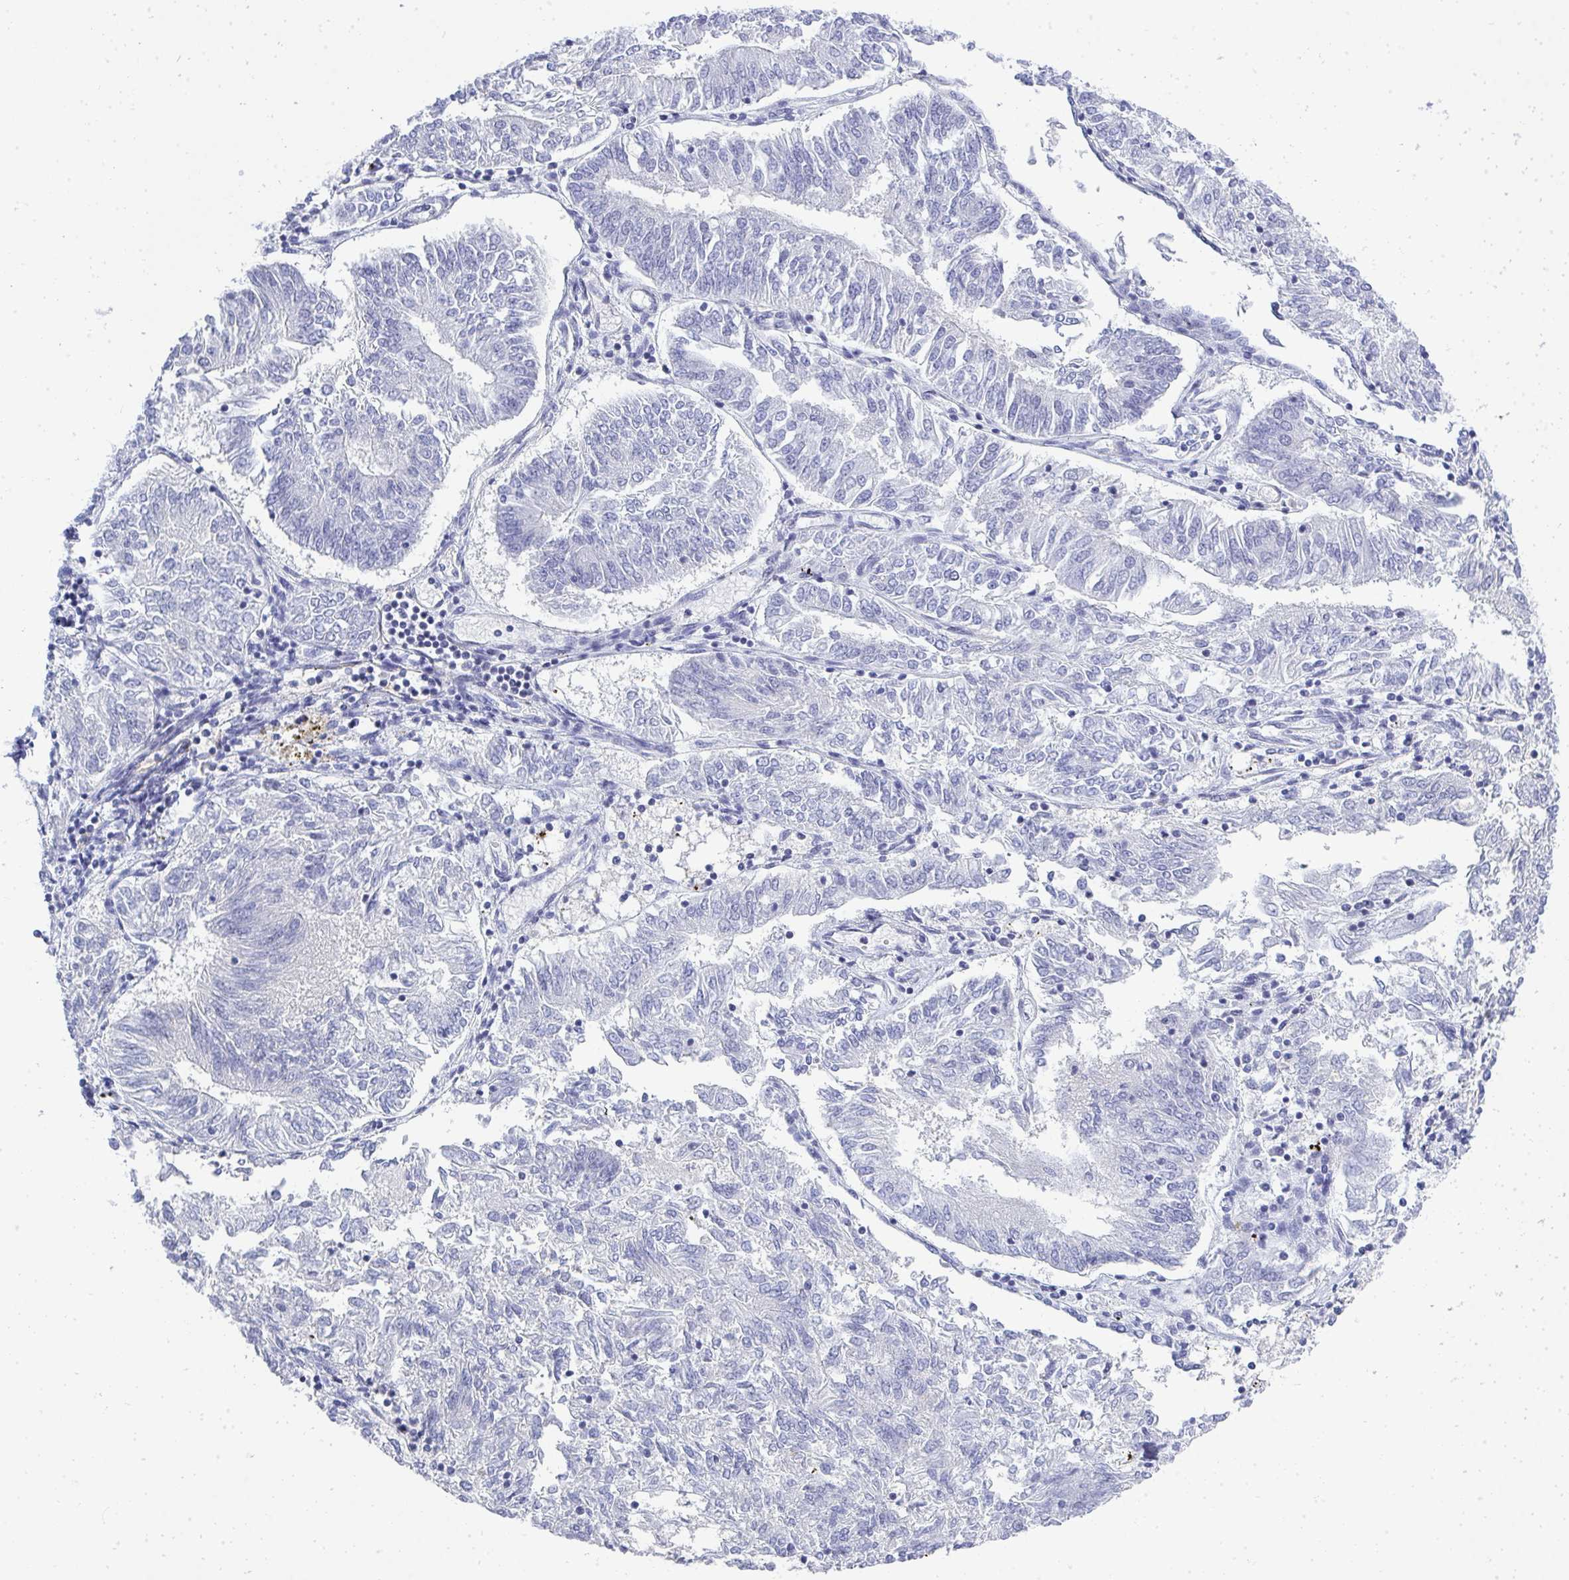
{"staining": {"intensity": "negative", "quantity": "none", "location": "none"}, "tissue": "endometrial cancer", "cell_type": "Tumor cells", "image_type": "cancer", "snomed": [{"axis": "morphology", "description": "Adenocarcinoma, NOS"}, {"axis": "topography", "description": "Endometrium"}], "caption": "Tumor cells show no significant expression in endometrial cancer (adenocarcinoma). The staining is performed using DAB brown chromogen with nuclei counter-stained in using hematoxylin.", "gene": "TMEM82", "patient": {"sex": "female", "age": 58}}